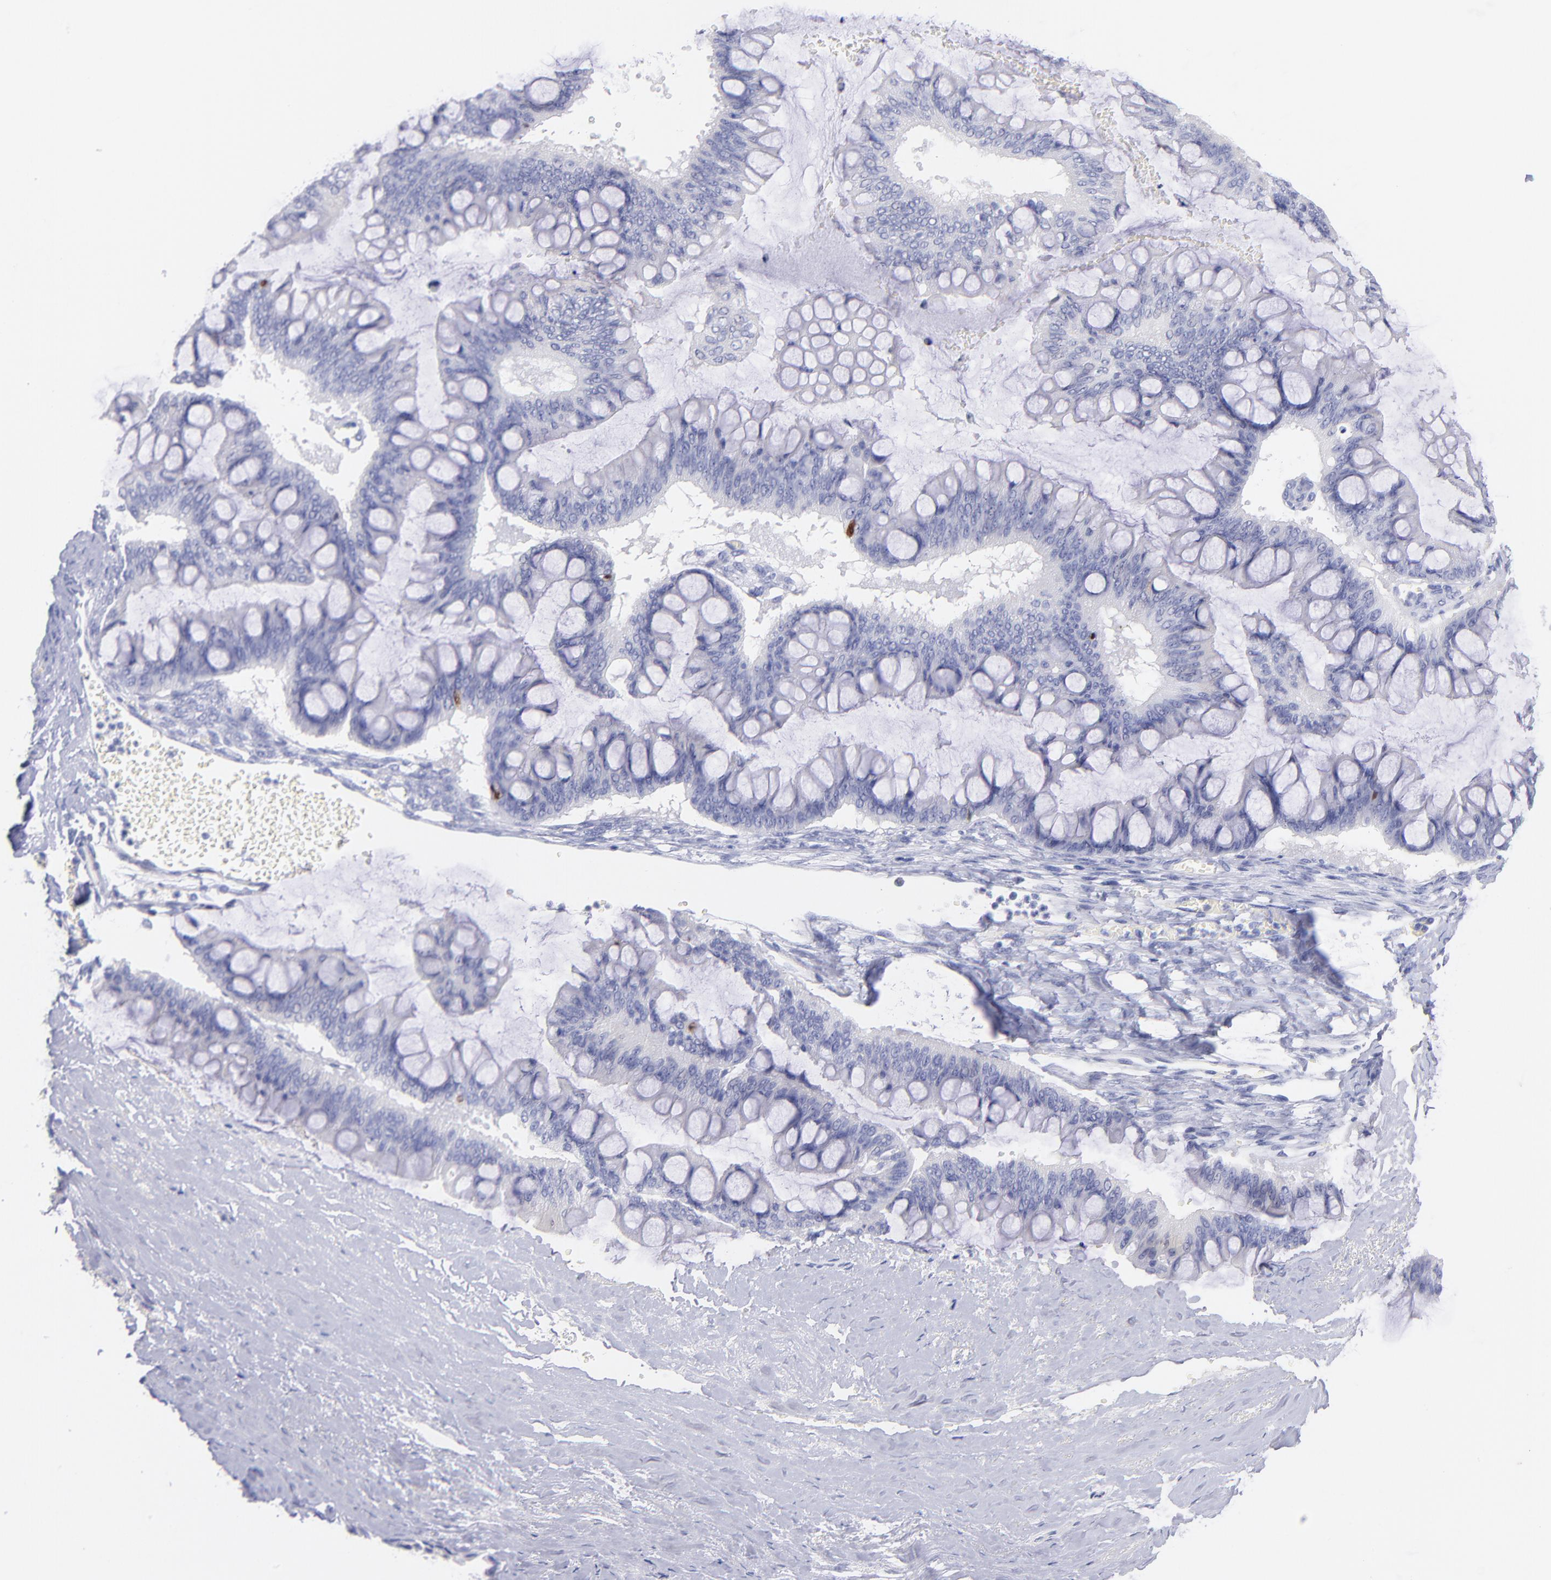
{"staining": {"intensity": "negative", "quantity": "none", "location": "none"}, "tissue": "ovarian cancer", "cell_type": "Tumor cells", "image_type": "cancer", "snomed": [{"axis": "morphology", "description": "Cystadenocarcinoma, mucinous, NOS"}, {"axis": "topography", "description": "Ovary"}], "caption": "The immunohistochemistry (IHC) micrograph has no significant expression in tumor cells of ovarian cancer tissue. The staining is performed using DAB (3,3'-diaminobenzidine) brown chromogen with nuclei counter-stained in using hematoxylin.", "gene": "SCGN", "patient": {"sex": "female", "age": 73}}